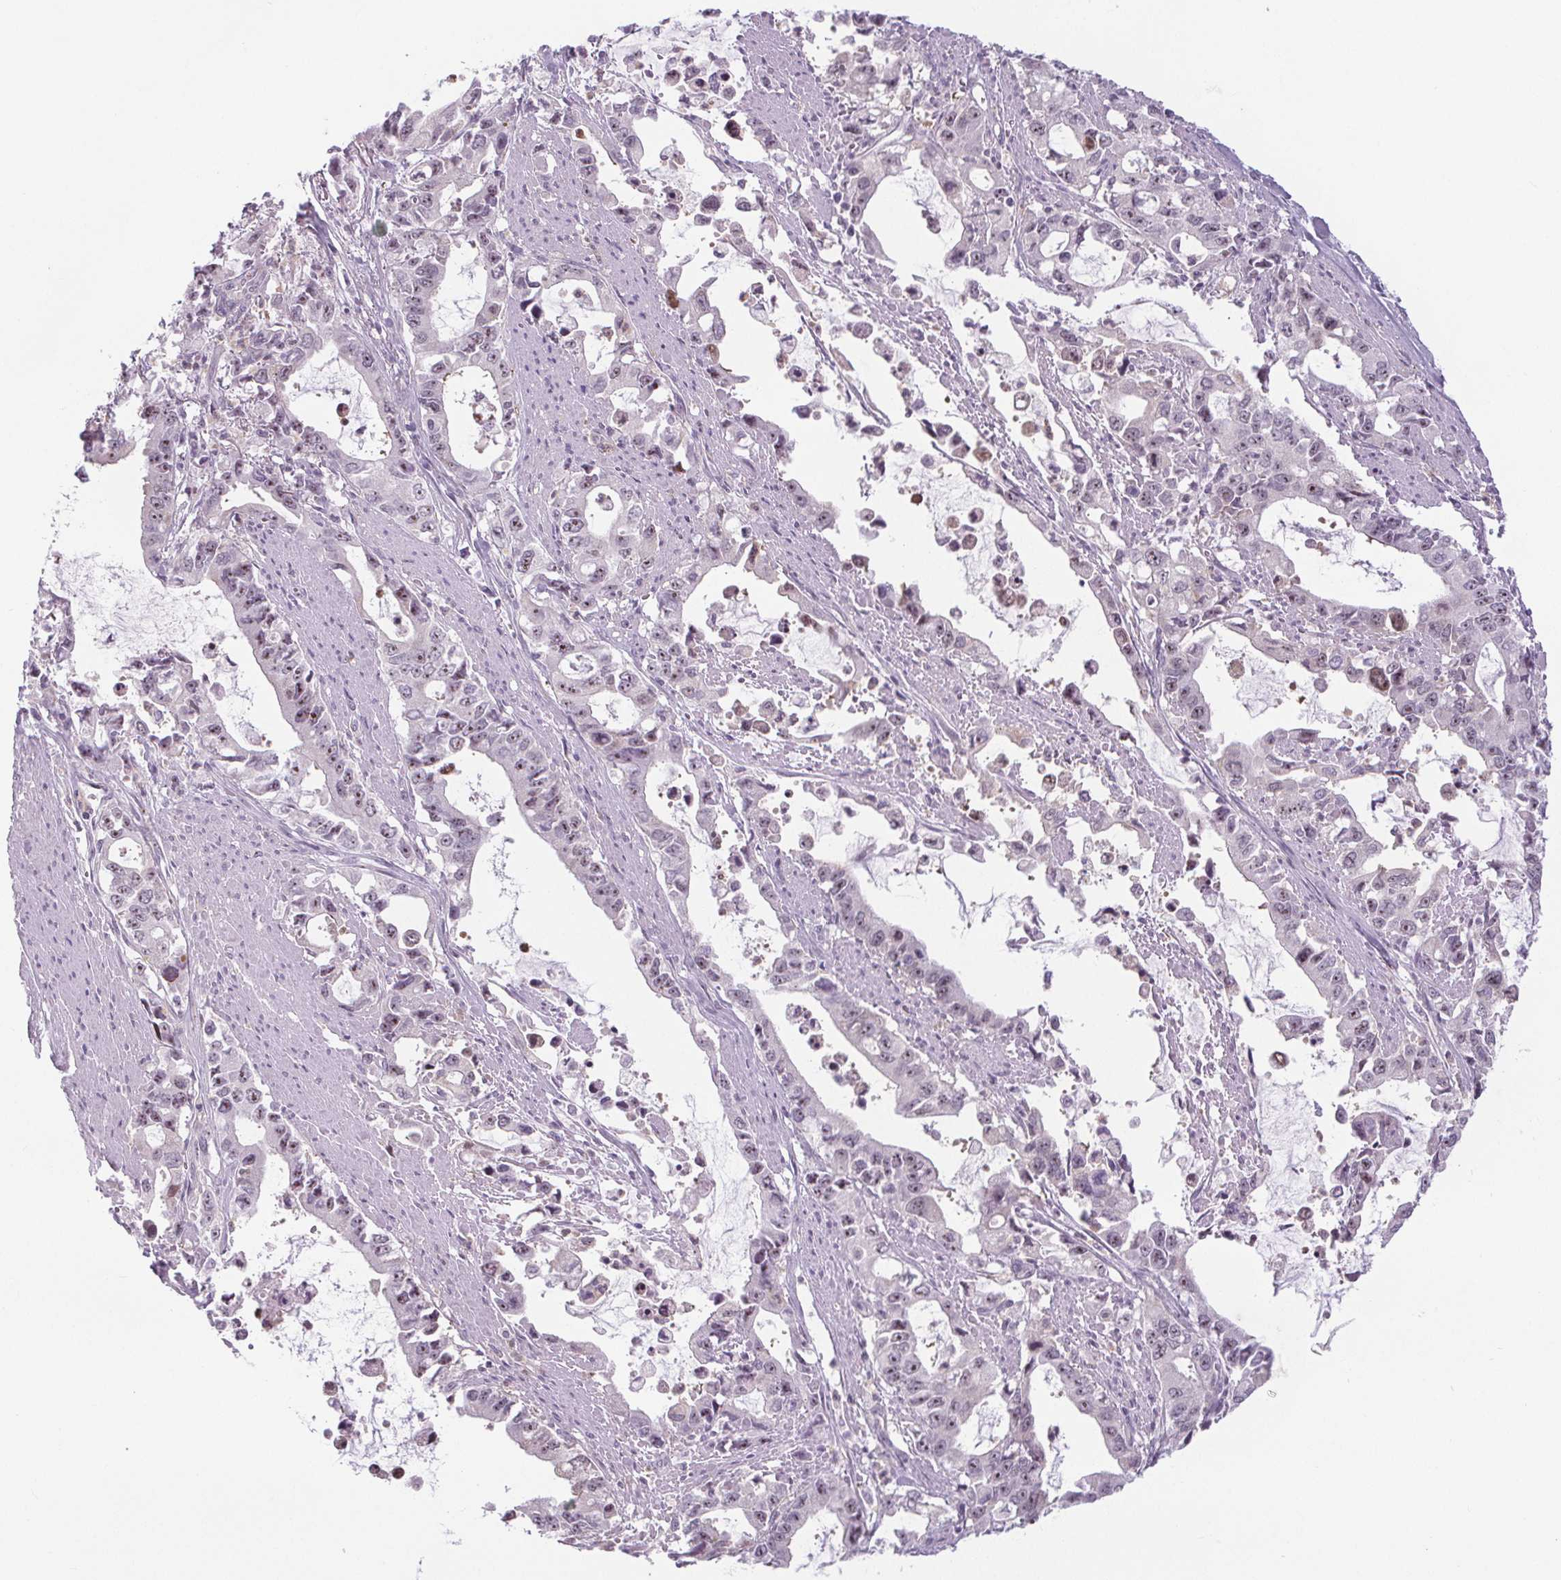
{"staining": {"intensity": "moderate", "quantity": "25%-75%", "location": "nuclear"}, "tissue": "stomach cancer", "cell_type": "Tumor cells", "image_type": "cancer", "snomed": [{"axis": "morphology", "description": "Adenocarcinoma, NOS"}, {"axis": "topography", "description": "Stomach, upper"}], "caption": "Immunohistochemical staining of human stomach cancer (adenocarcinoma) reveals medium levels of moderate nuclear positivity in approximately 25%-75% of tumor cells. The protein is stained brown, and the nuclei are stained in blue (DAB IHC with brightfield microscopy, high magnification).", "gene": "NOLC1", "patient": {"sex": "male", "age": 85}}